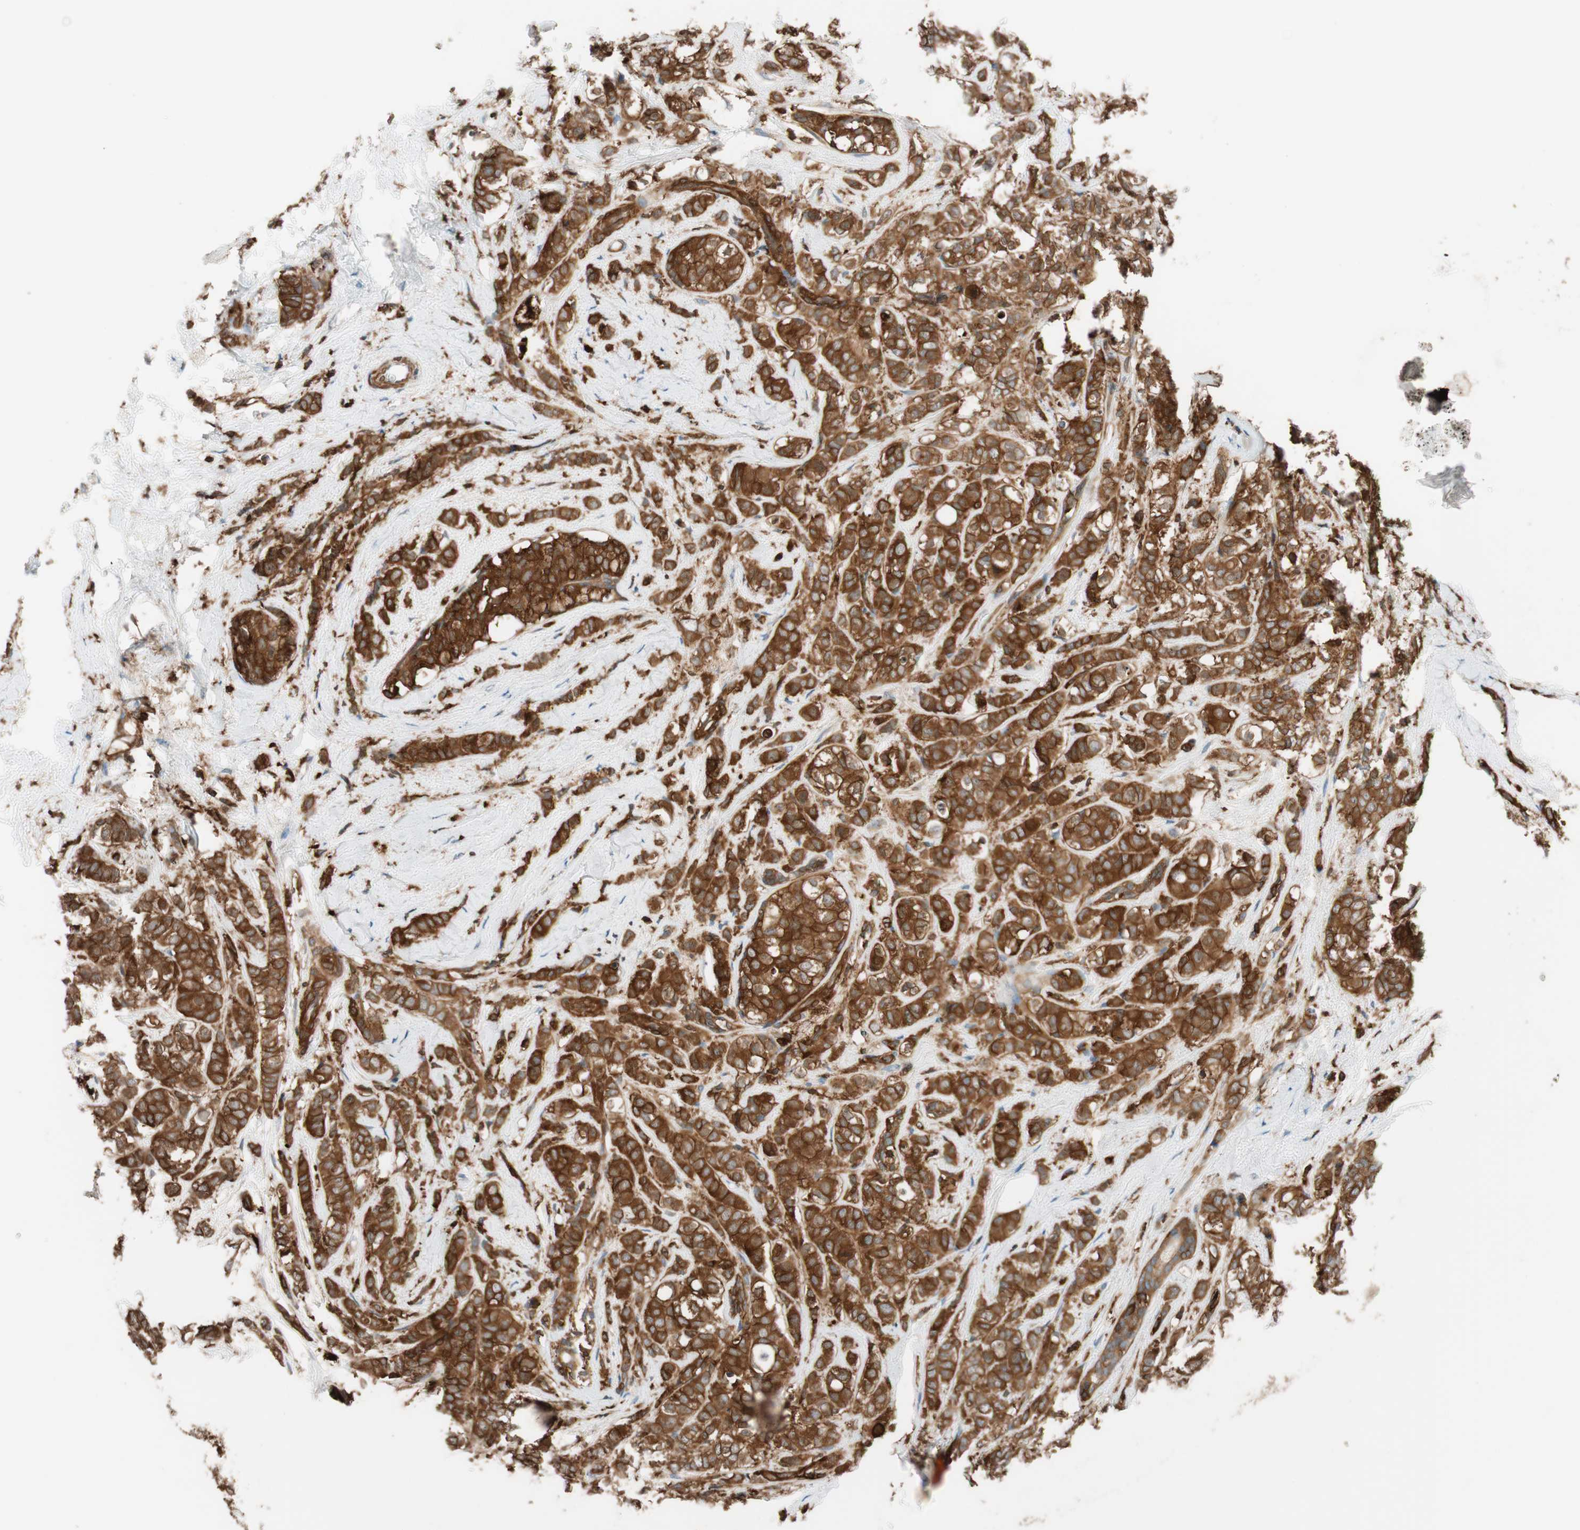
{"staining": {"intensity": "strong", "quantity": ">75%", "location": "cytoplasmic/membranous"}, "tissue": "breast cancer", "cell_type": "Tumor cells", "image_type": "cancer", "snomed": [{"axis": "morphology", "description": "Lobular carcinoma"}, {"axis": "topography", "description": "Breast"}], "caption": "Protein analysis of breast lobular carcinoma tissue shows strong cytoplasmic/membranous positivity in about >75% of tumor cells. (DAB IHC with brightfield microscopy, high magnification).", "gene": "VASP", "patient": {"sex": "female", "age": 60}}